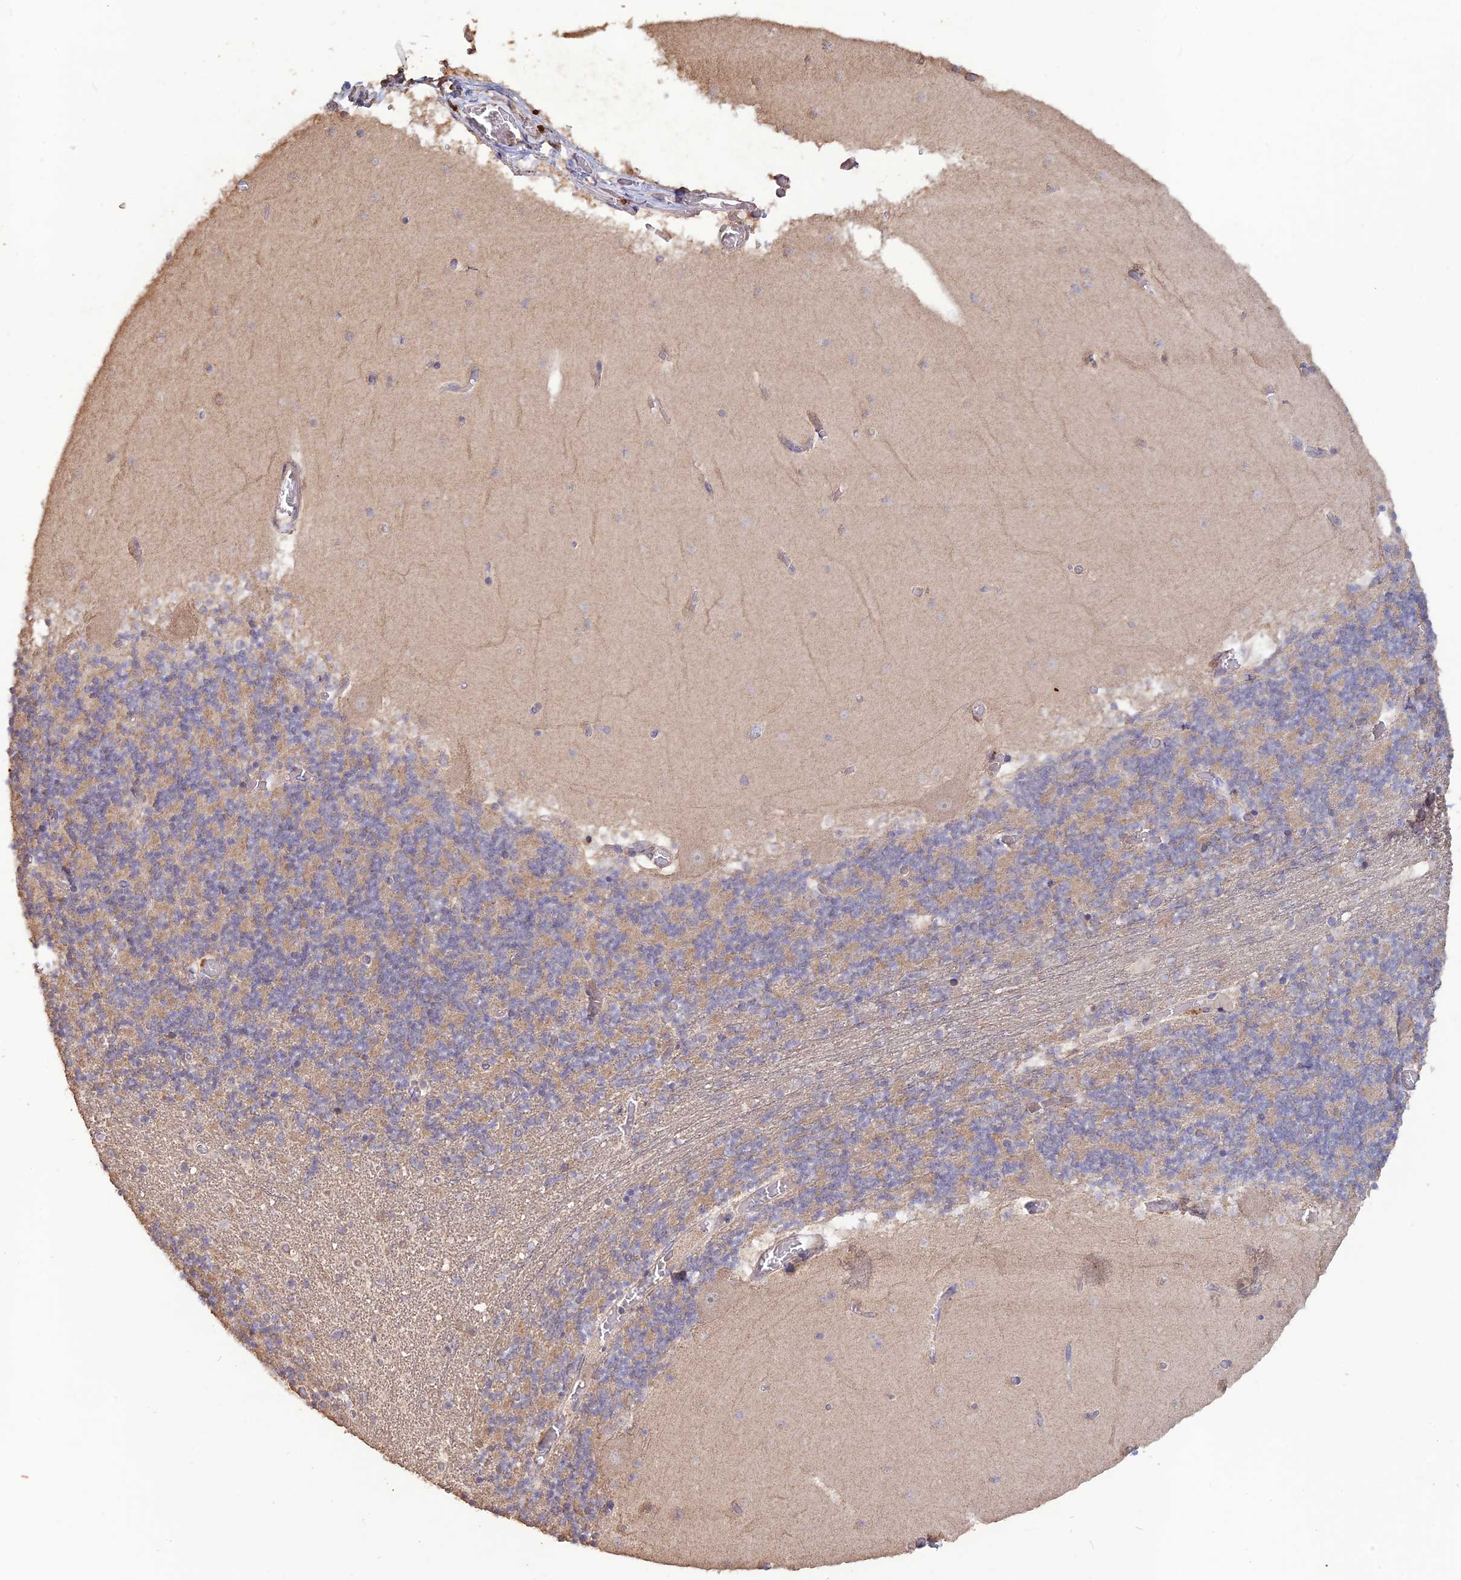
{"staining": {"intensity": "moderate", "quantity": "25%-75%", "location": "cytoplasmic/membranous"}, "tissue": "cerebellum", "cell_type": "Cells in granular layer", "image_type": "normal", "snomed": [{"axis": "morphology", "description": "Normal tissue, NOS"}, {"axis": "topography", "description": "Cerebellum"}], "caption": "DAB (3,3'-diaminobenzidine) immunohistochemical staining of normal human cerebellum displays moderate cytoplasmic/membranous protein positivity in about 25%-75% of cells in granular layer.", "gene": "LAYN", "patient": {"sex": "female", "age": 28}}